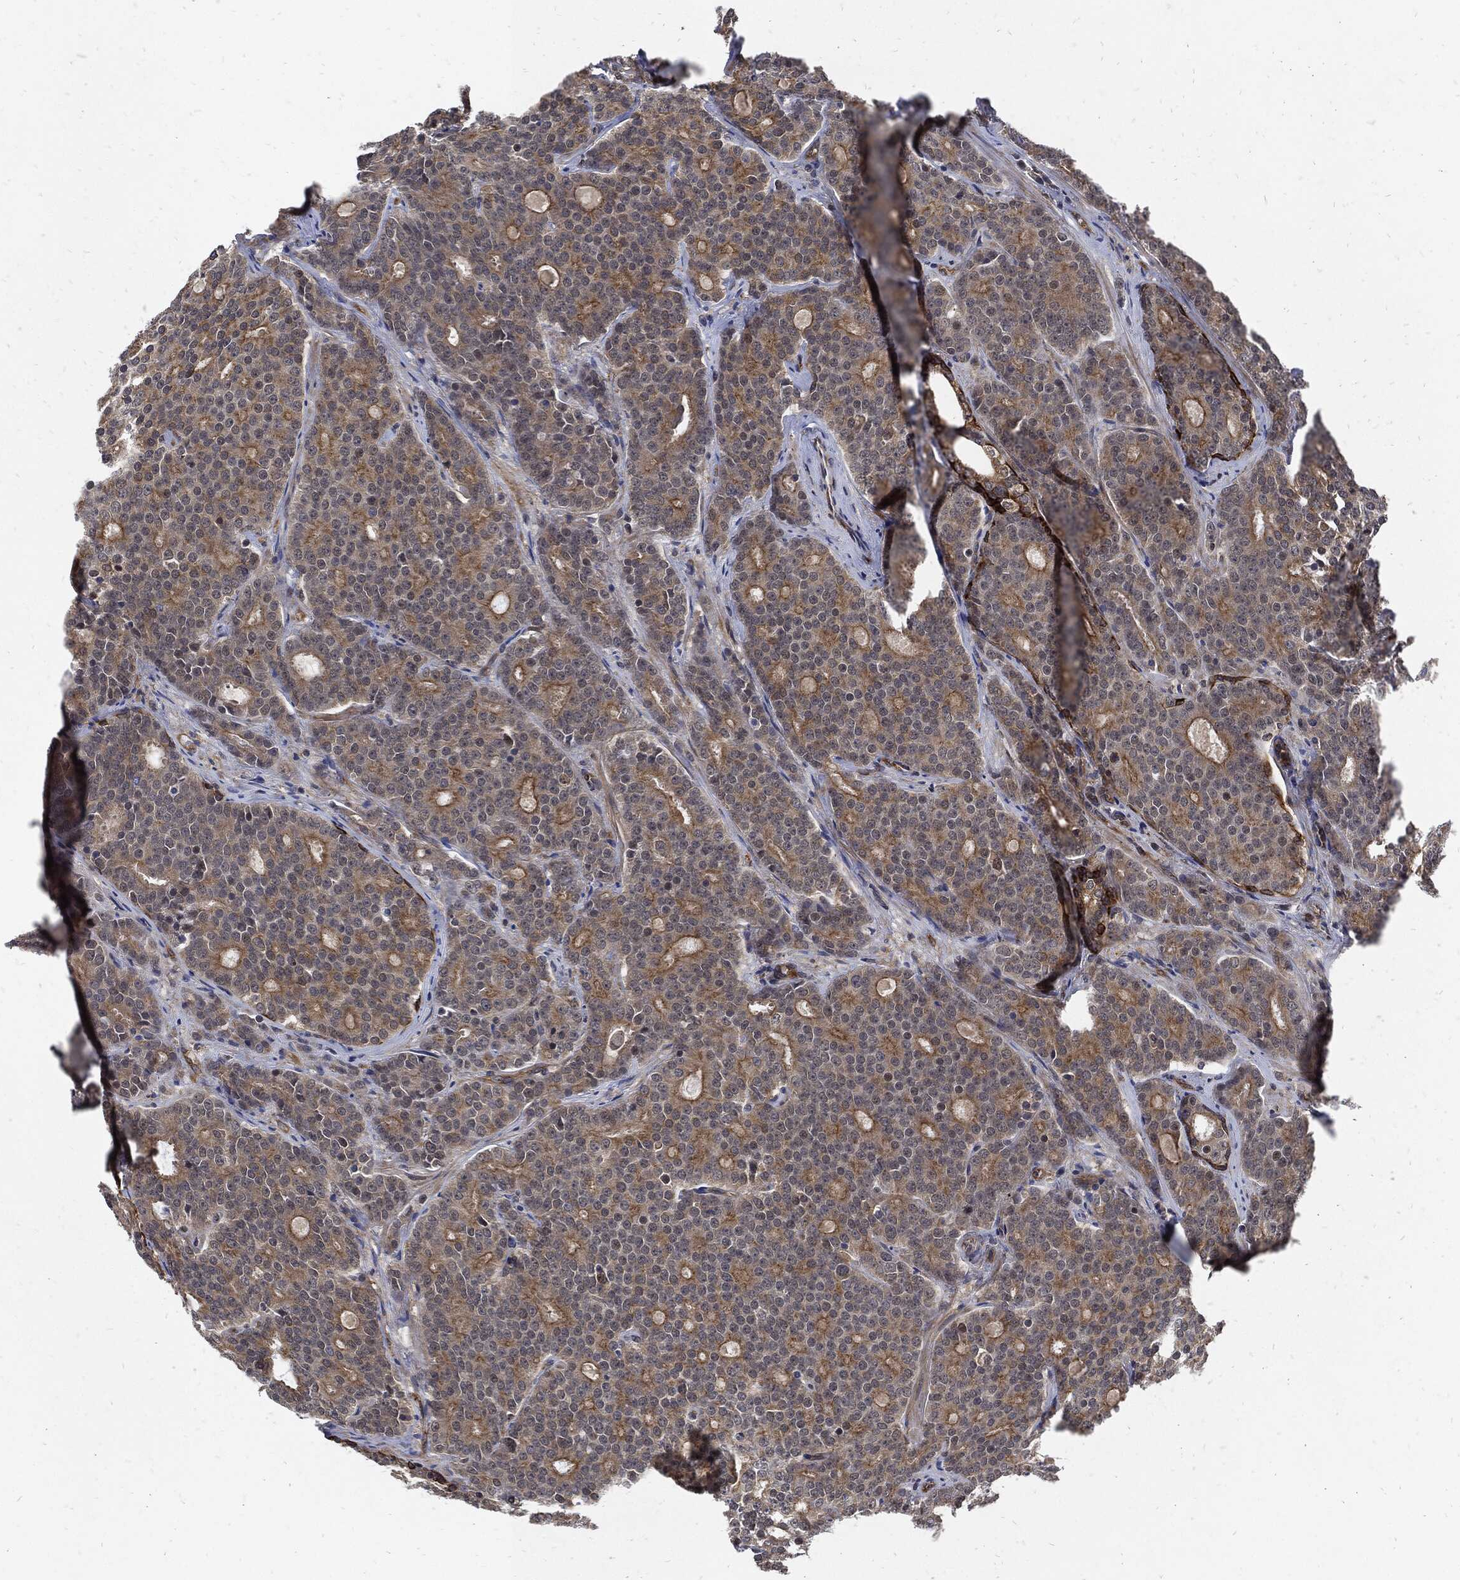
{"staining": {"intensity": "moderate", "quantity": "<25%", "location": "cytoplasmic/membranous"}, "tissue": "prostate cancer", "cell_type": "Tumor cells", "image_type": "cancer", "snomed": [{"axis": "morphology", "description": "Adenocarcinoma, NOS"}, {"axis": "topography", "description": "Prostate"}], "caption": "Brown immunohistochemical staining in human adenocarcinoma (prostate) displays moderate cytoplasmic/membranous expression in about <25% of tumor cells.", "gene": "DCTN1", "patient": {"sex": "male", "age": 71}}